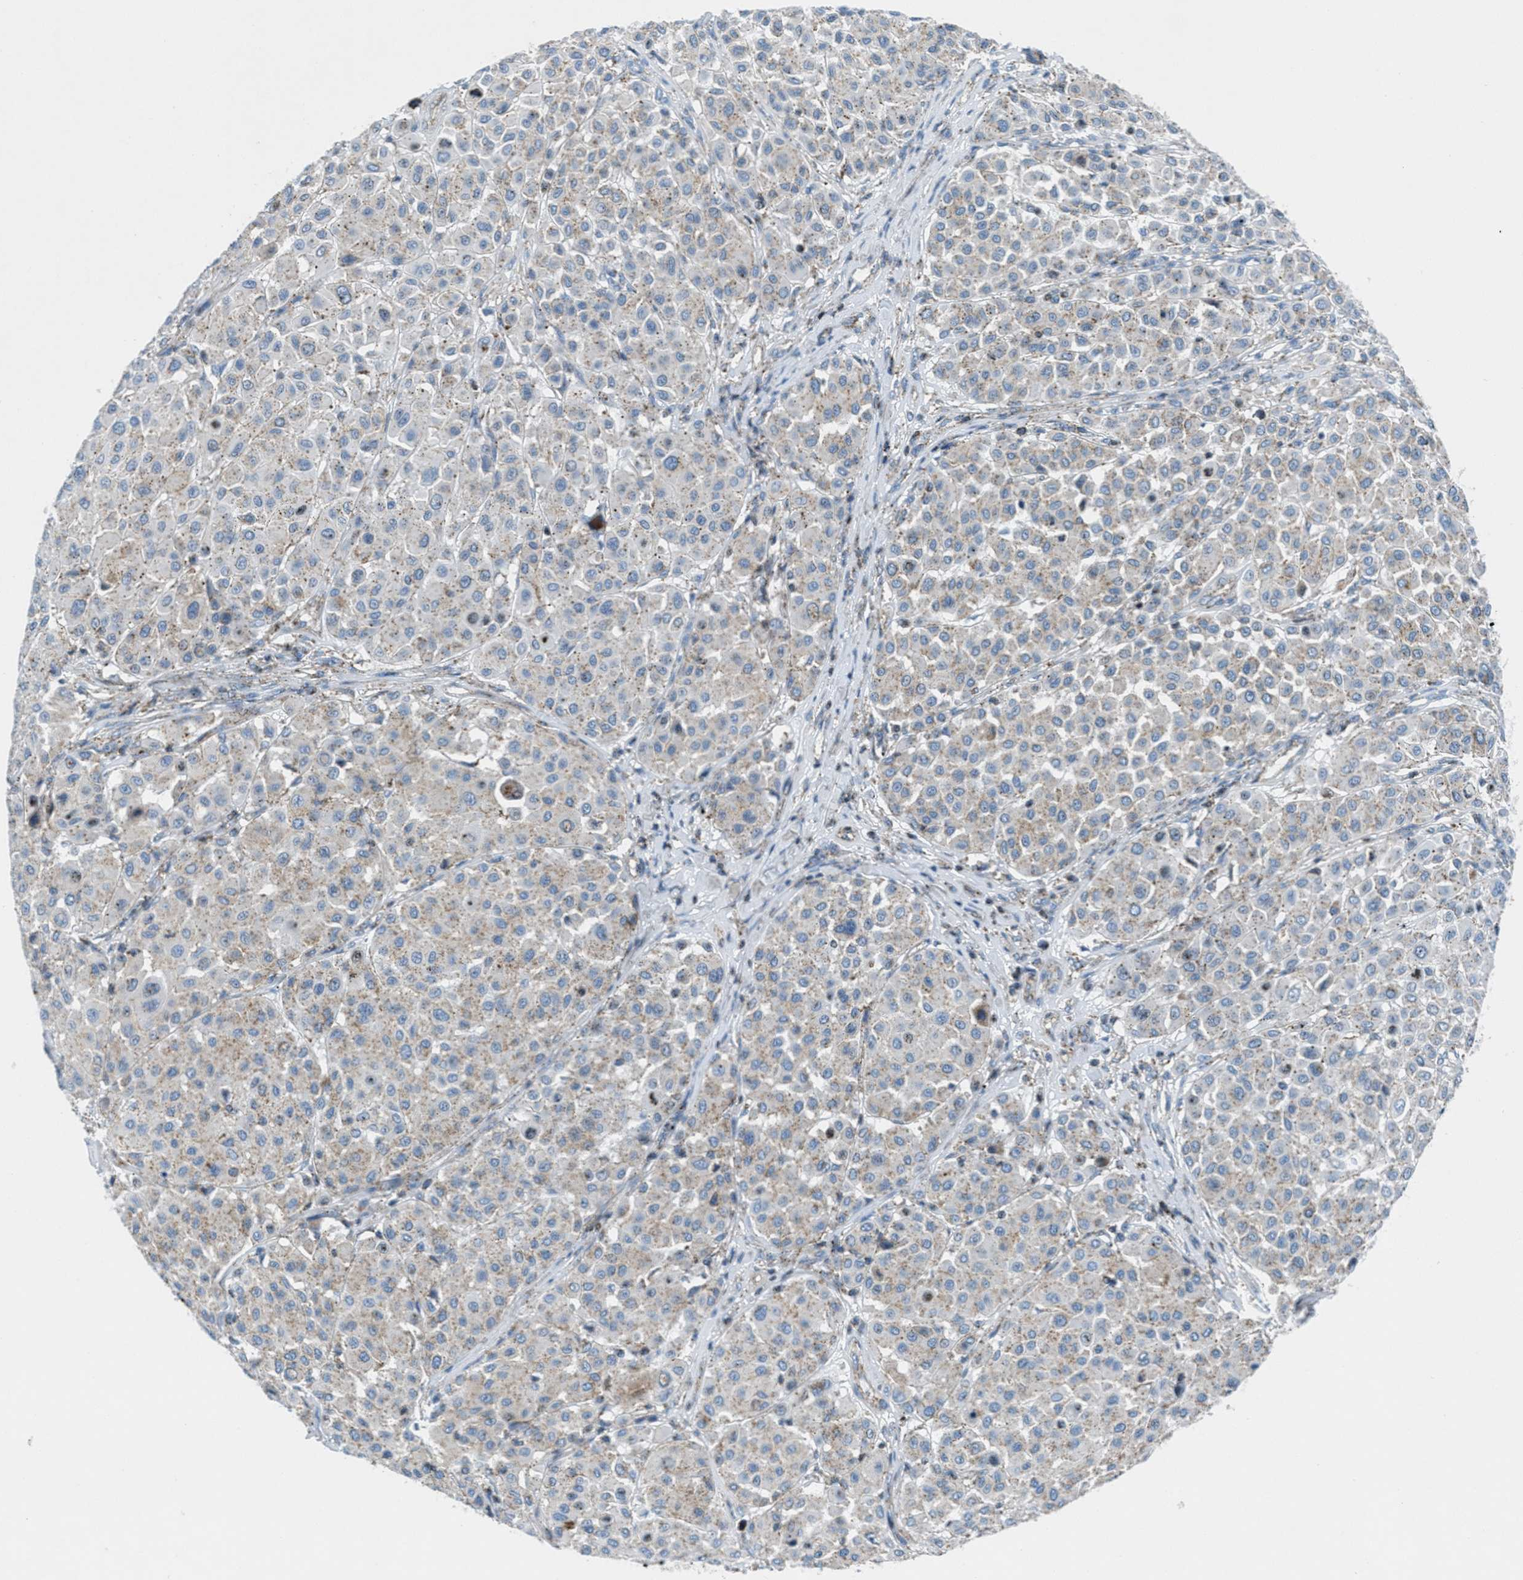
{"staining": {"intensity": "weak", "quantity": ">75%", "location": "cytoplasmic/membranous"}, "tissue": "melanoma", "cell_type": "Tumor cells", "image_type": "cancer", "snomed": [{"axis": "morphology", "description": "Malignant melanoma, Metastatic site"}, {"axis": "topography", "description": "Soft tissue"}], "caption": "An image showing weak cytoplasmic/membranous staining in approximately >75% of tumor cells in malignant melanoma (metastatic site), as visualized by brown immunohistochemical staining.", "gene": "MFSD13A", "patient": {"sex": "male", "age": 41}}